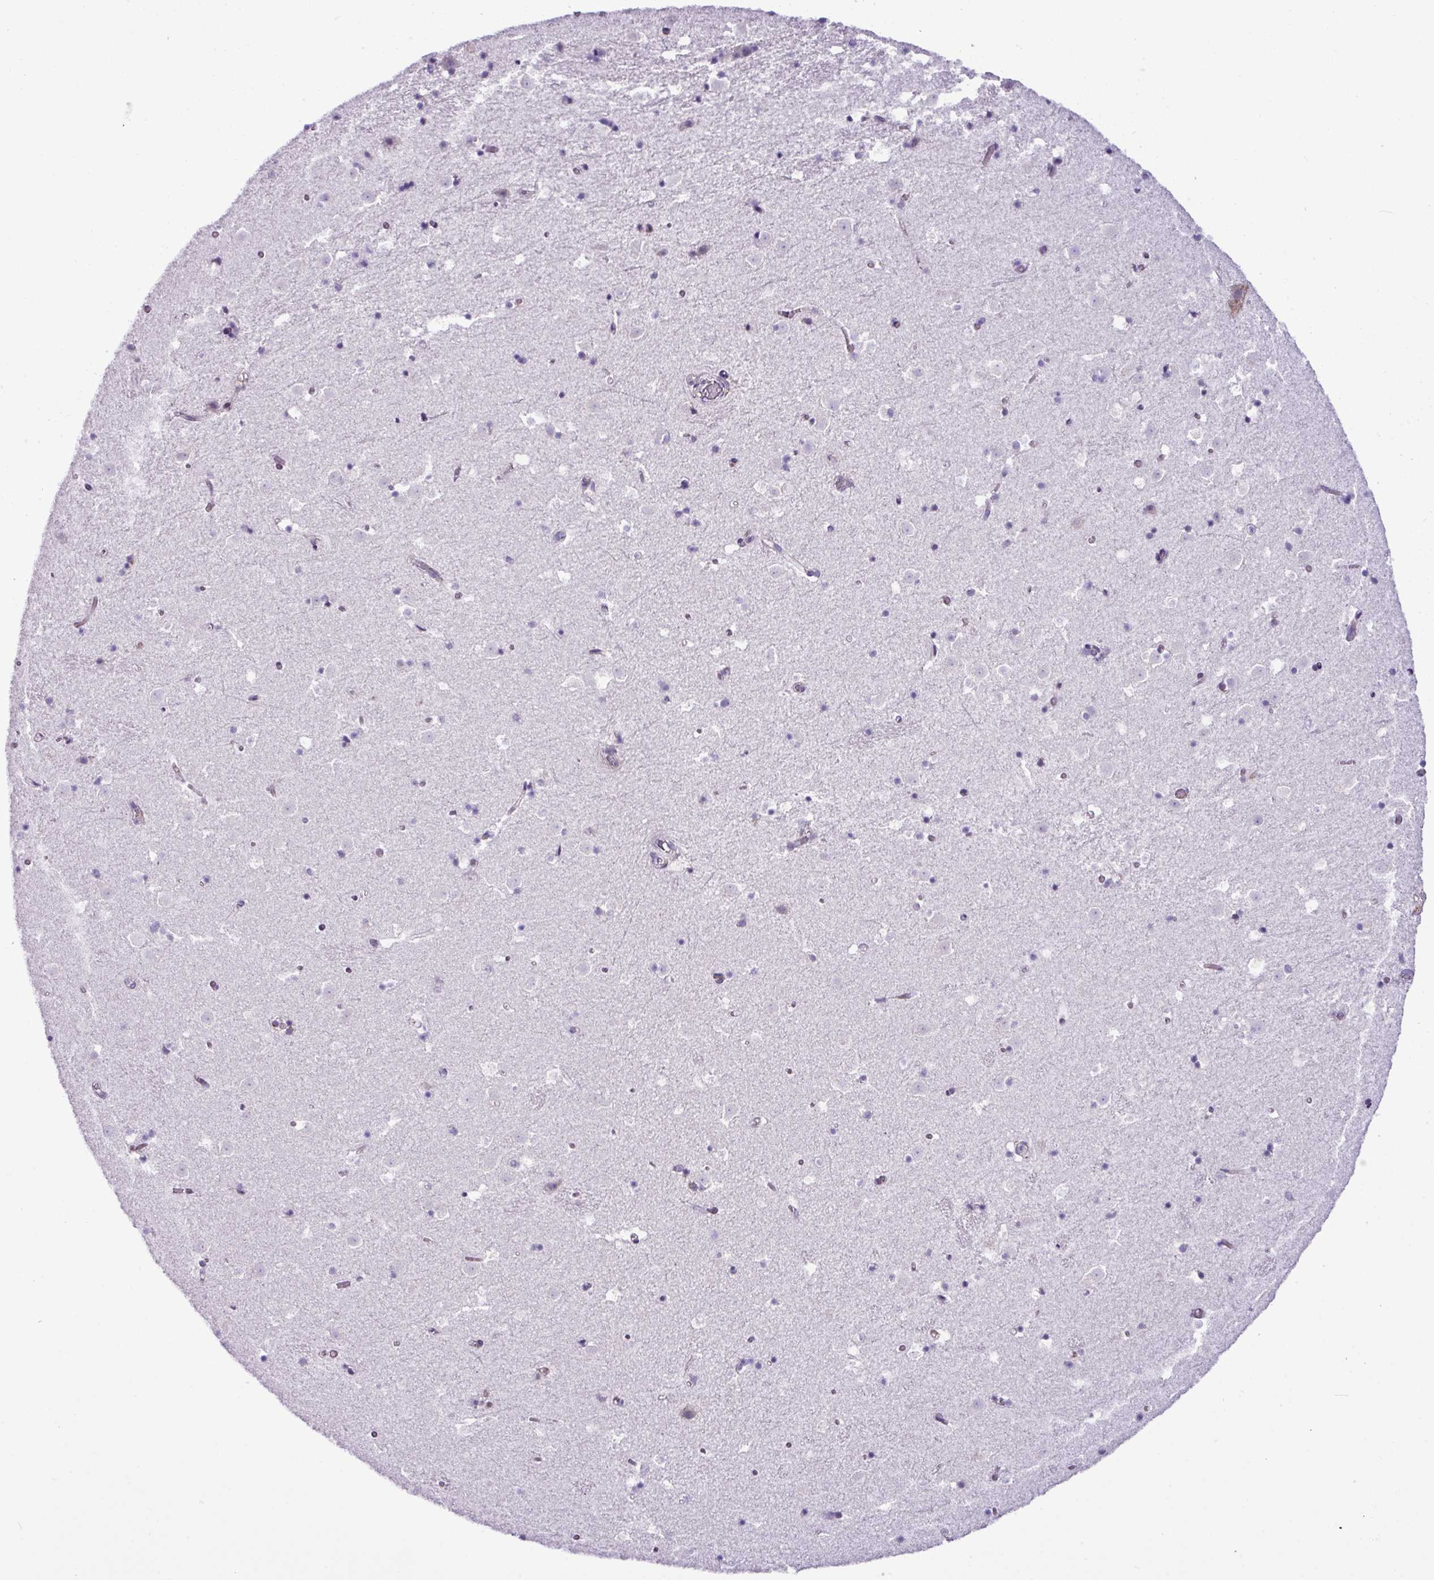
{"staining": {"intensity": "negative", "quantity": "none", "location": "none"}, "tissue": "caudate", "cell_type": "Glial cells", "image_type": "normal", "snomed": [{"axis": "morphology", "description": "Normal tissue, NOS"}, {"axis": "topography", "description": "Lateral ventricle wall"}], "caption": "A high-resolution photomicrograph shows immunohistochemistry staining of unremarkable caudate, which shows no significant staining in glial cells. (IHC, brightfield microscopy, high magnification).", "gene": "RGS21", "patient": {"sex": "male", "age": 25}}